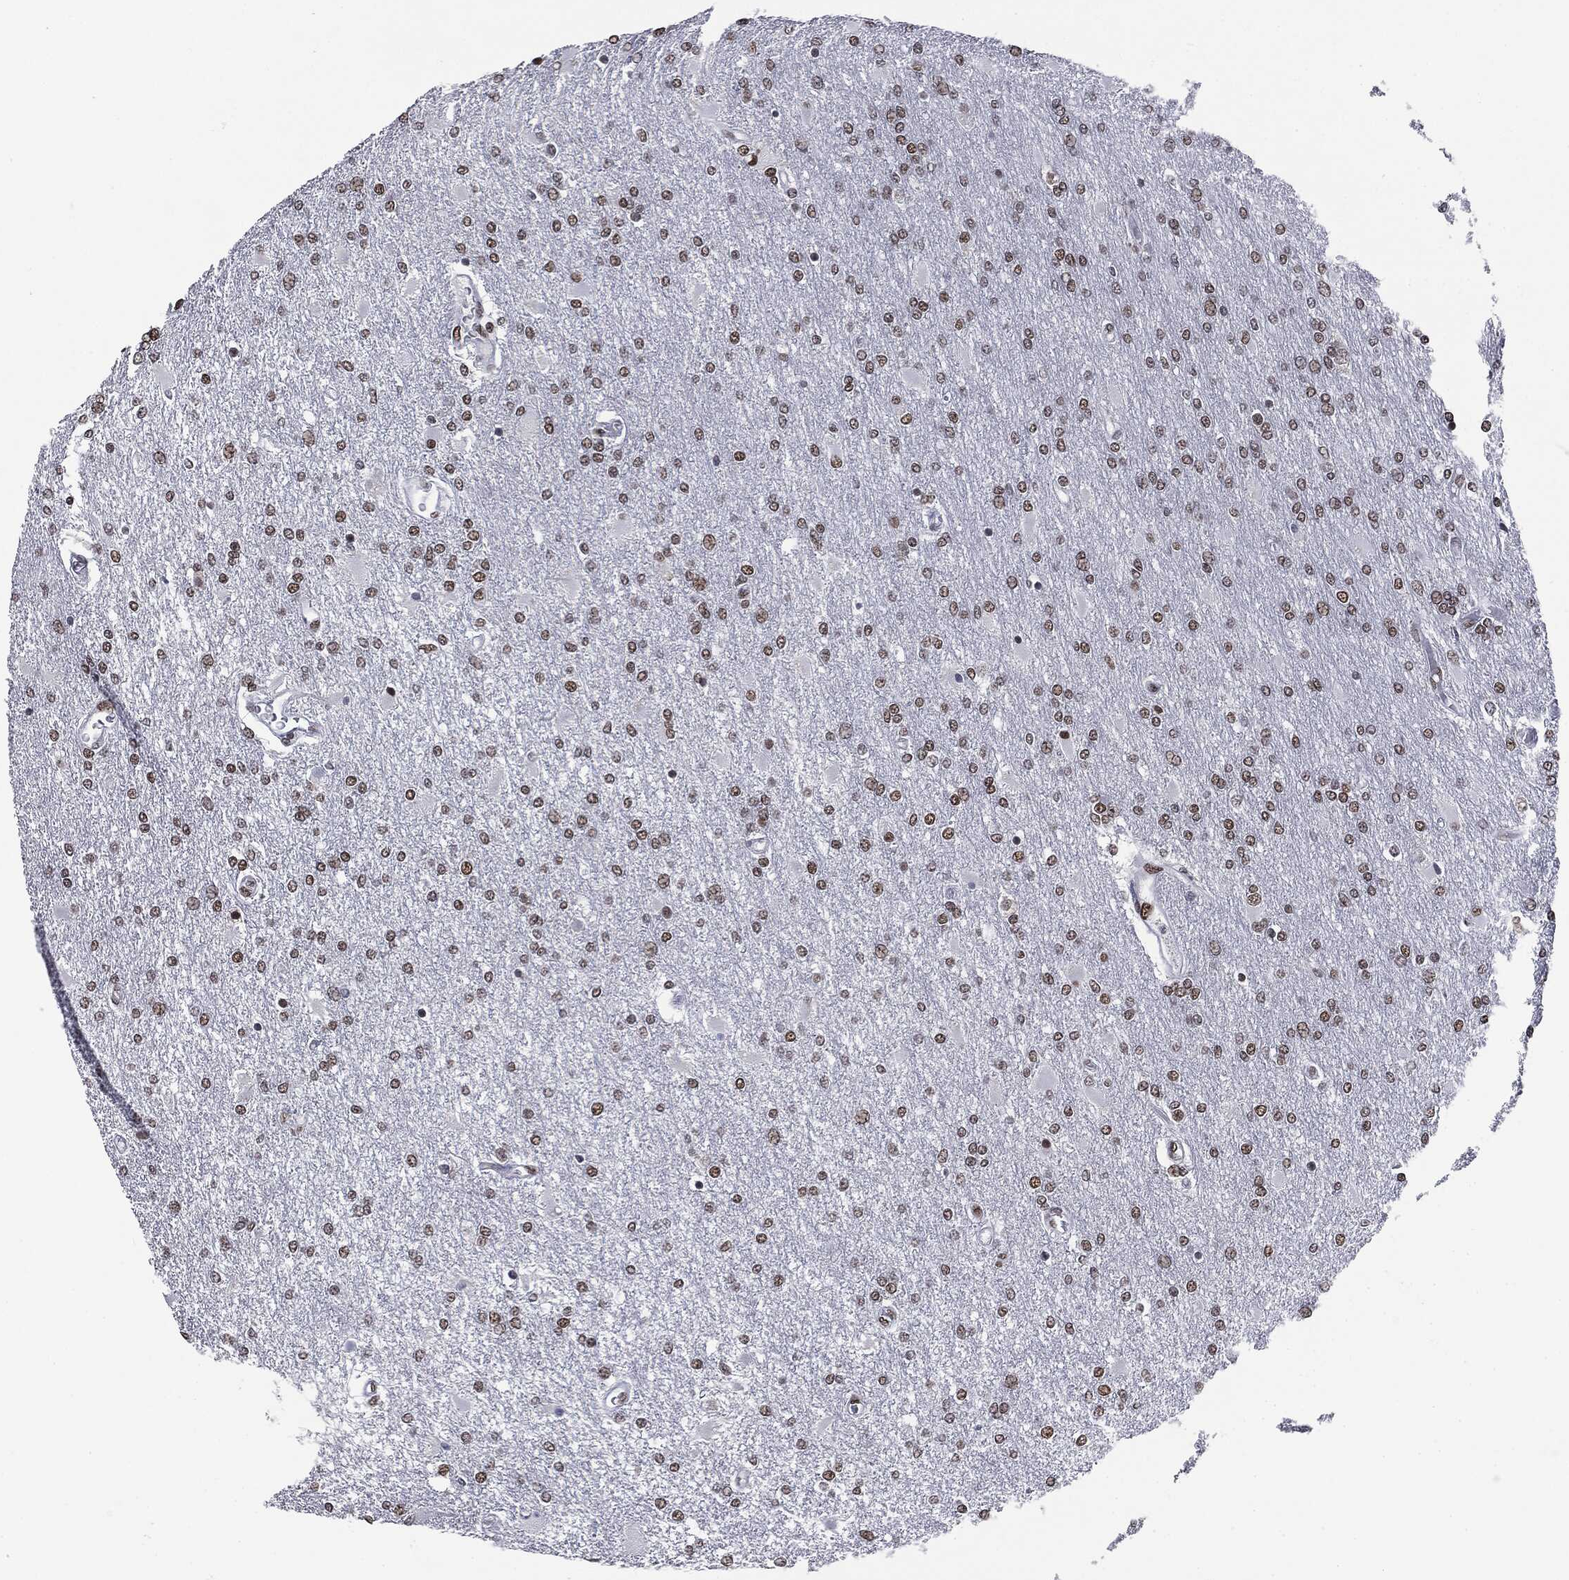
{"staining": {"intensity": "moderate", "quantity": ">75%", "location": "nuclear"}, "tissue": "glioma", "cell_type": "Tumor cells", "image_type": "cancer", "snomed": [{"axis": "morphology", "description": "Glioma, malignant, High grade"}, {"axis": "topography", "description": "Cerebral cortex"}], "caption": "Protein staining of glioma tissue shows moderate nuclear staining in approximately >75% of tumor cells. Nuclei are stained in blue.", "gene": "MSH2", "patient": {"sex": "male", "age": 79}}